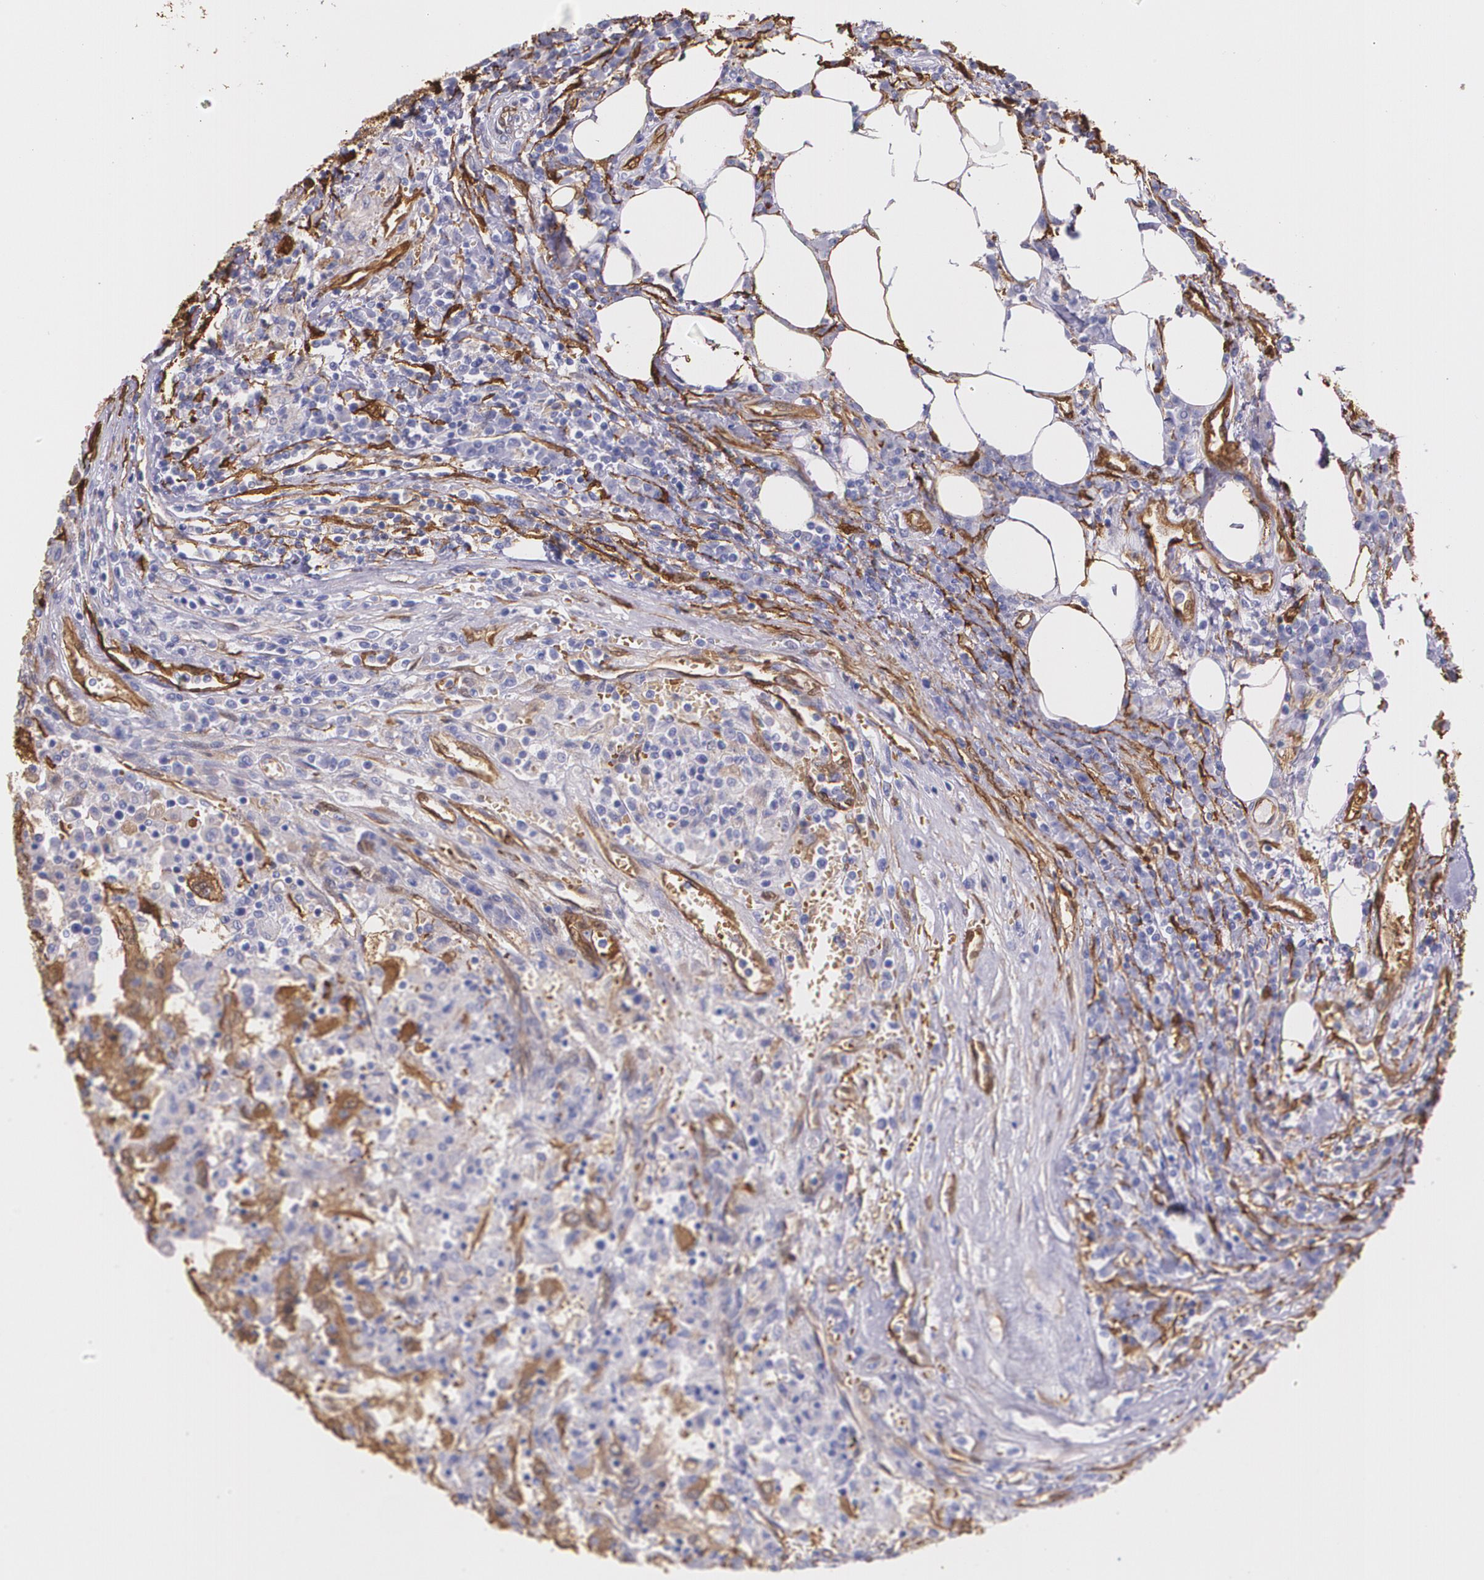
{"staining": {"intensity": "negative", "quantity": "none", "location": "none"}, "tissue": "renal cancer", "cell_type": "Tumor cells", "image_type": "cancer", "snomed": [{"axis": "morphology", "description": "Normal tissue, NOS"}, {"axis": "morphology", "description": "Adenocarcinoma, NOS"}, {"axis": "topography", "description": "Kidney"}], "caption": "The immunohistochemistry (IHC) photomicrograph has no significant expression in tumor cells of renal cancer tissue.", "gene": "MMP2", "patient": {"sex": "male", "age": 71}}